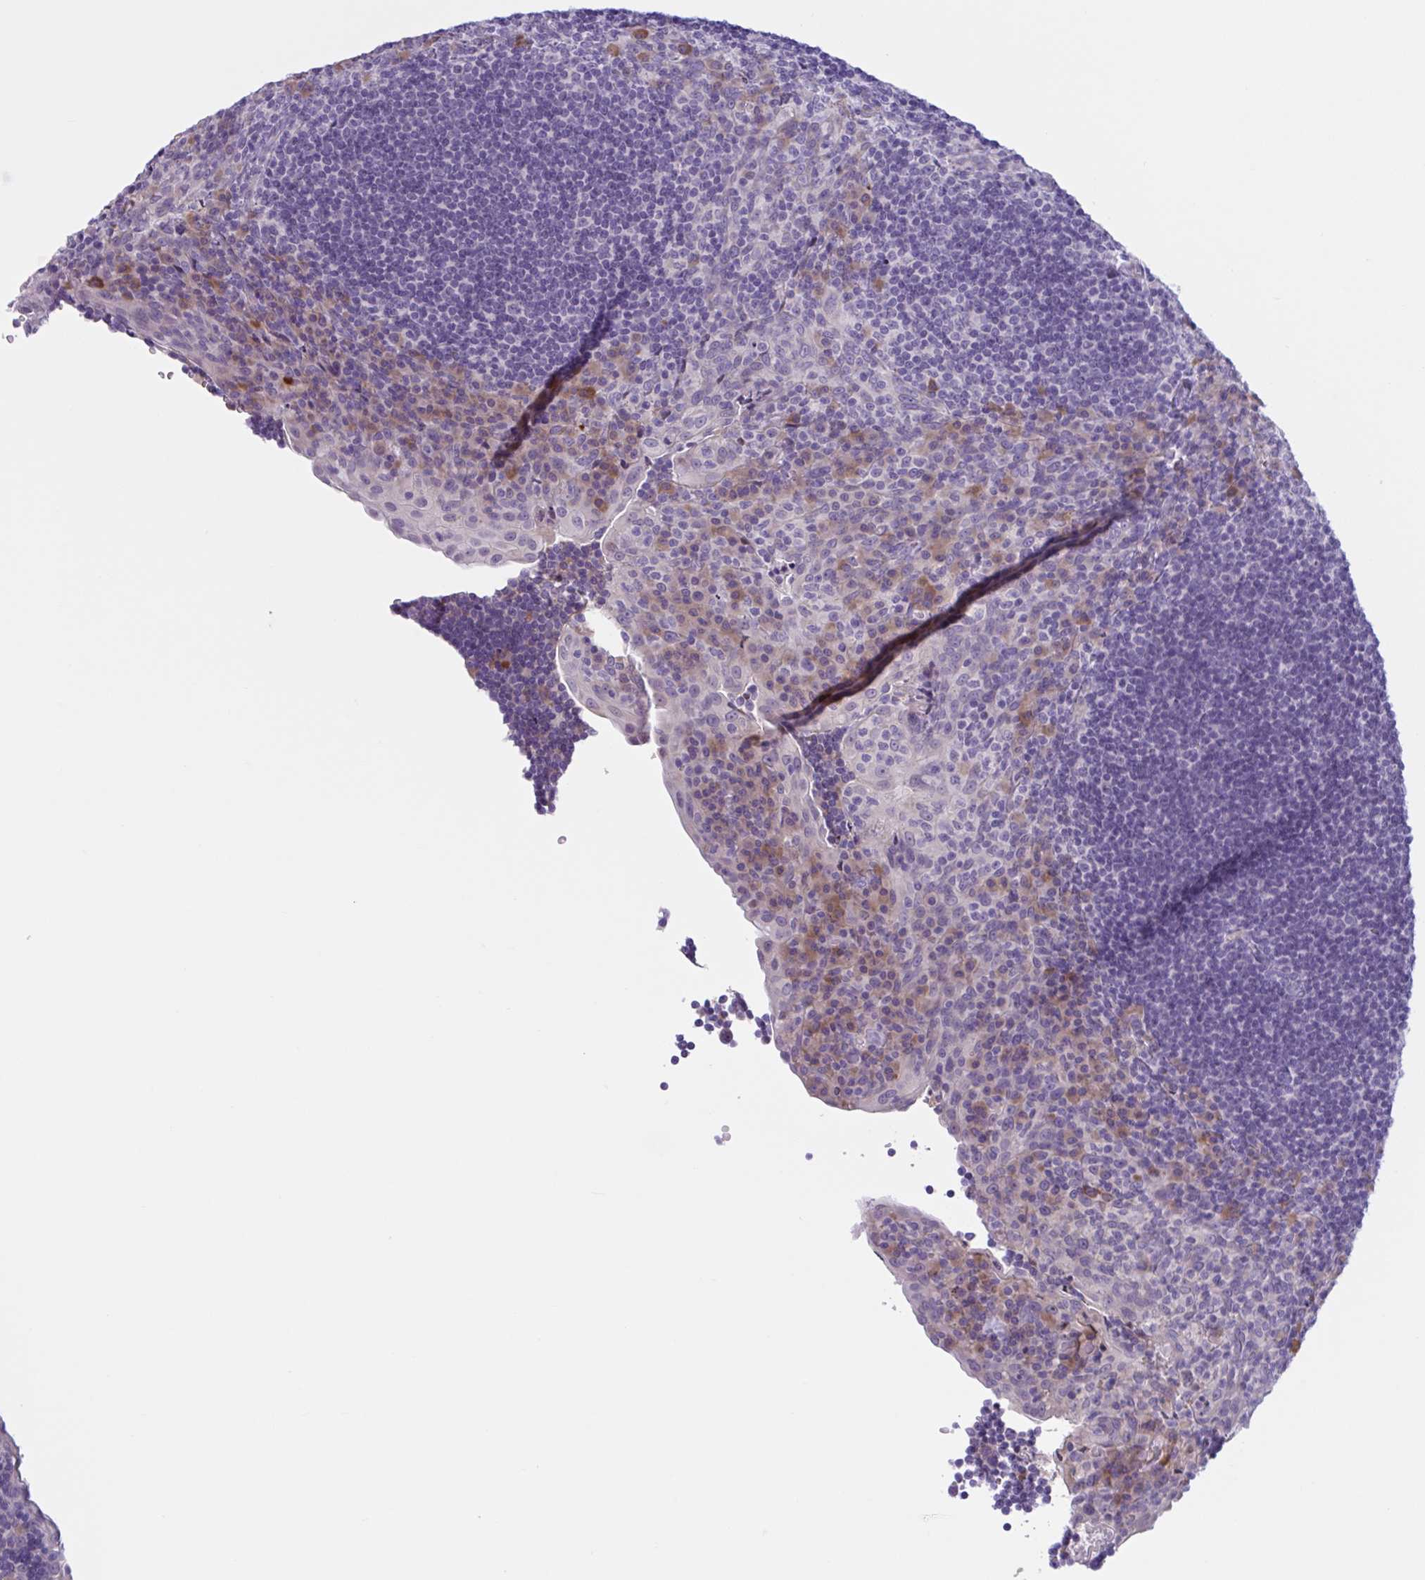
{"staining": {"intensity": "negative", "quantity": "none", "location": "none"}, "tissue": "tonsil", "cell_type": "Germinal center cells", "image_type": "normal", "snomed": [{"axis": "morphology", "description": "Normal tissue, NOS"}, {"axis": "topography", "description": "Tonsil"}], "caption": "A high-resolution micrograph shows immunohistochemistry (IHC) staining of benign tonsil, which shows no significant staining in germinal center cells.", "gene": "WNT9B", "patient": {"sex": "male", "age": 17}}